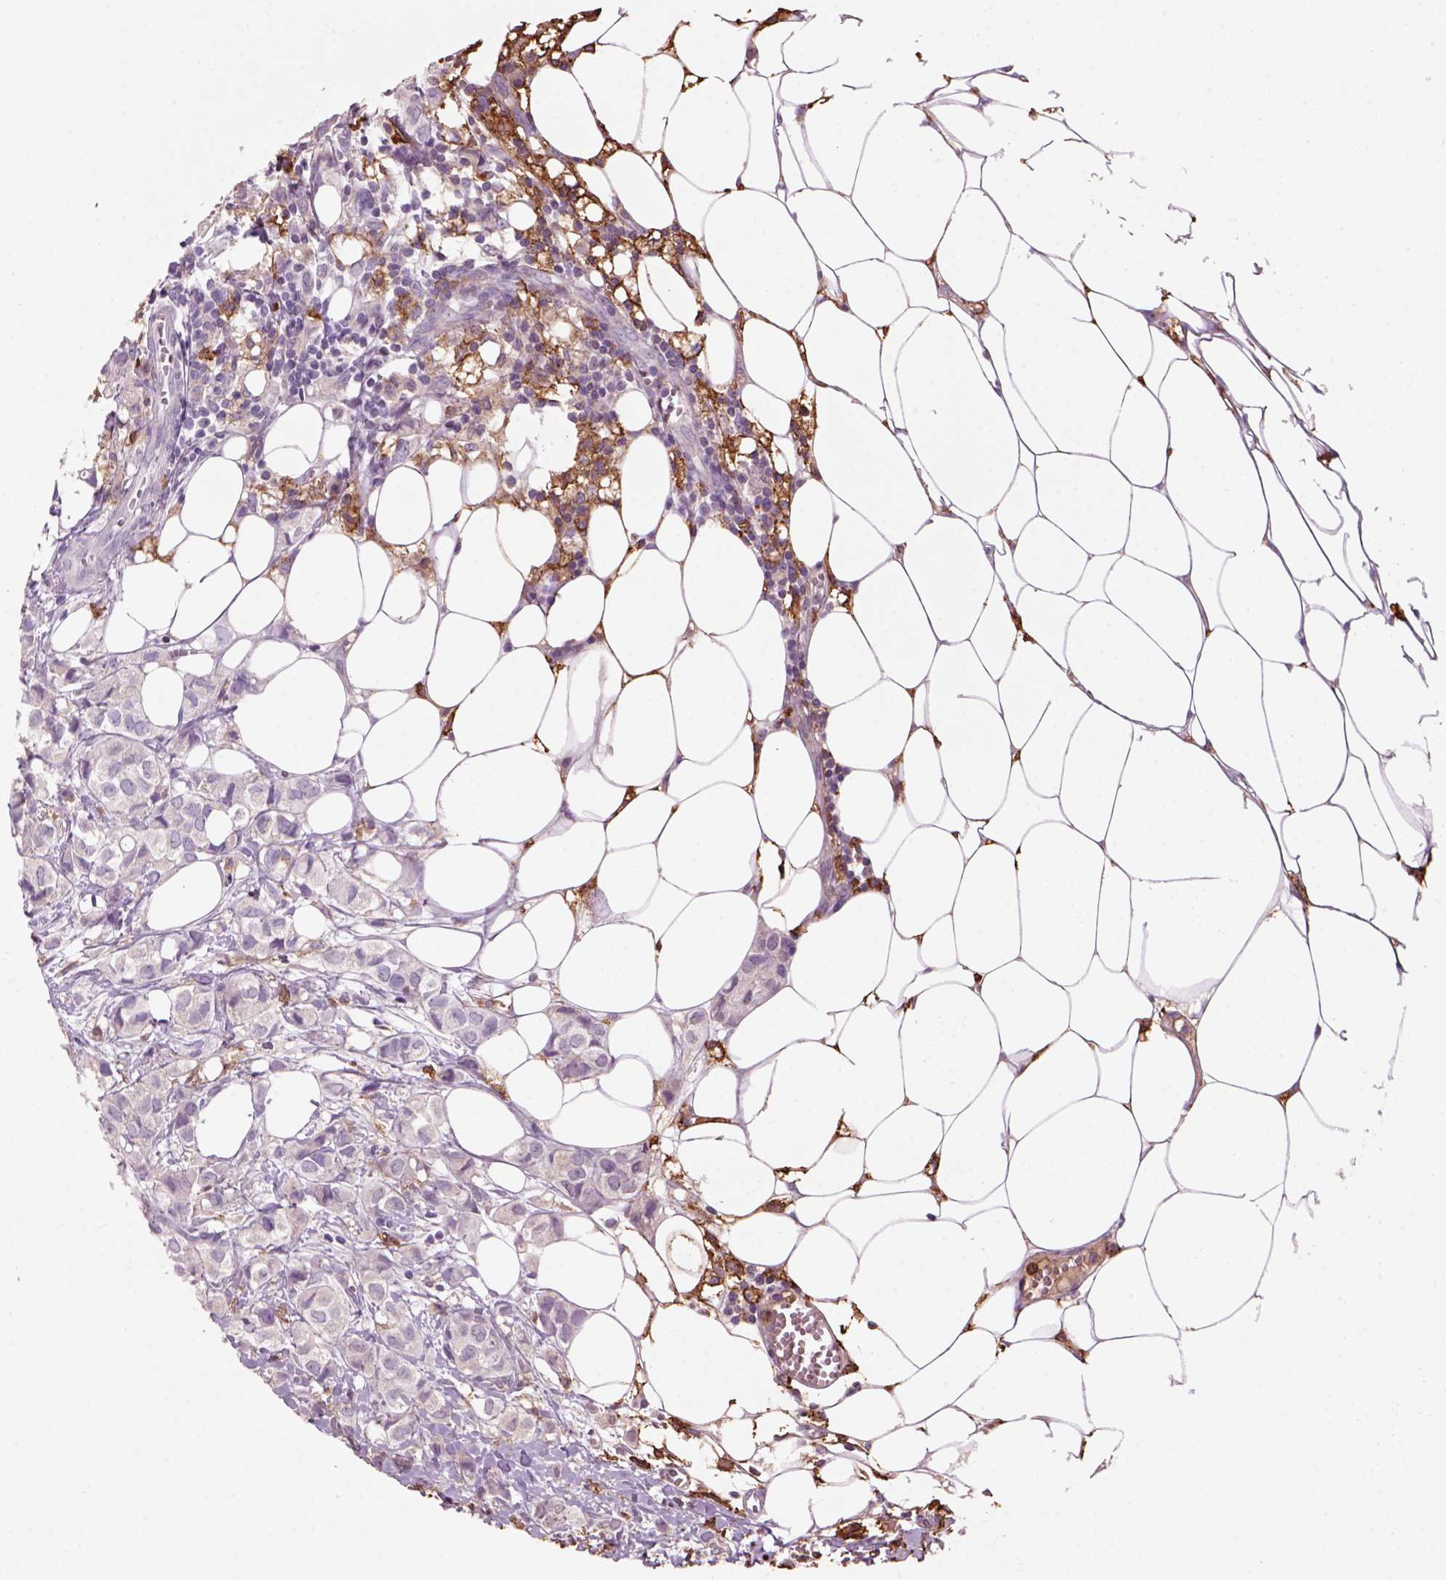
{"staining": {"intensity": "negative", "quantity": "none", "location": "none"}, "tissue": "breast cancer", "cell_type": "Tumor cells", "image_type": "cancer", "snomed": [{"axis": "morphology", "description": "Duct carcinoma"}, {"axis": "topography", "description": "Breast"}], "caption": "Immunohistochemistry histopathology image of invasive ductal carcinoma (breast) stained for a protein (brown), which demonstrates no expression in tumor cells.", "gene": "CD14", "patient": {"sex": "female", "age": 85}}